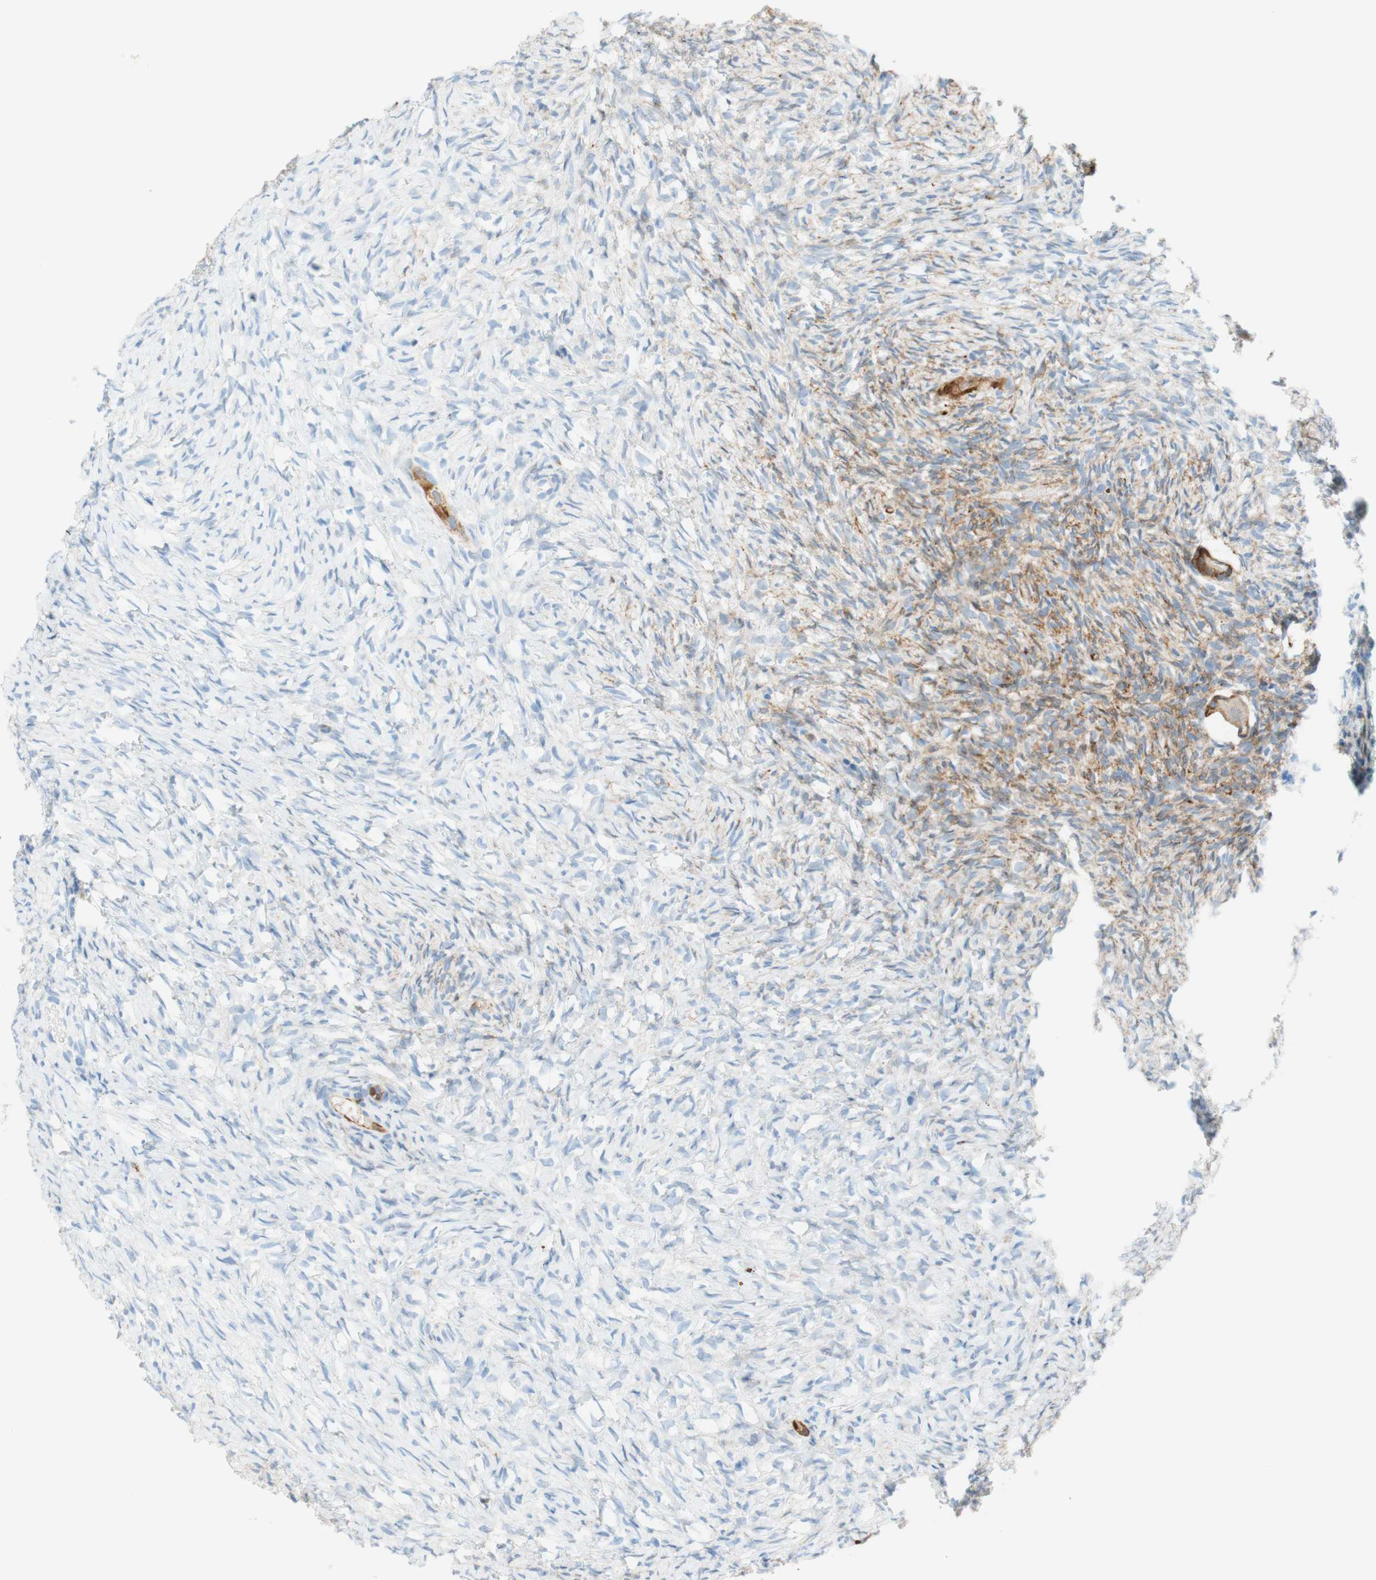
{"staining": {"intensity": "moderate", "quantity": ">75%", "location": "cytoplasmic/membranous"}, "tissue": "ovary", "cell_type": "Follicle cells", "image_type": "normal", "snomed": [{"axis": "morphology", "description": "Normal tissue, NOS"}, {"axis": "topography", "description": "Ovary"}], "caption": "Unremarkable ovary exhibits moderate cytoplasmic/membranous staining in about >75% of follicle cells.", "gene": "STMN1", "patient": {"sex": "female", "age": 35}}